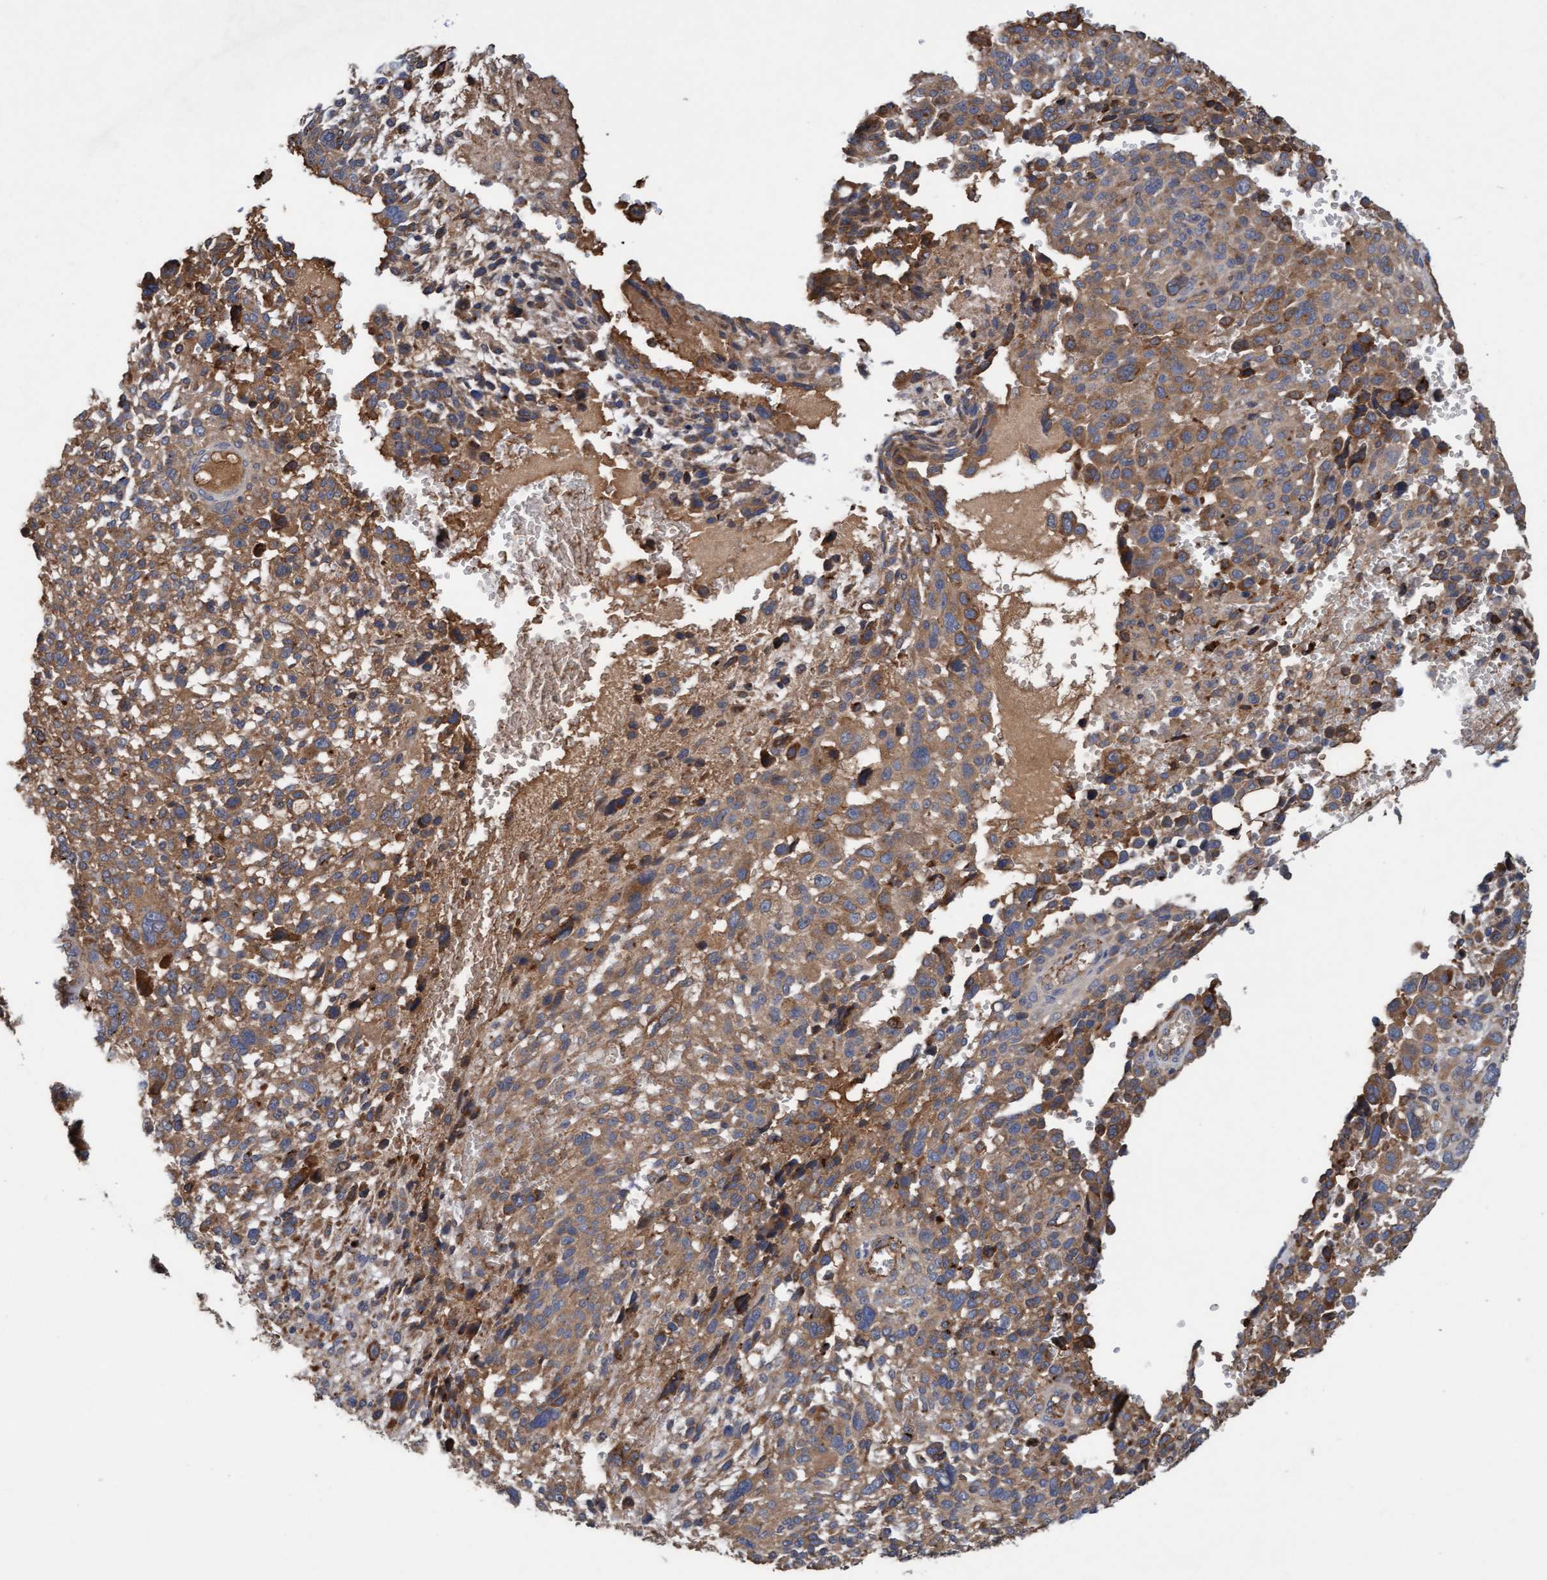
{"staining": {"intensity": "moderate", "quantity": ">75%", "location": "cytoplasmic/membranous"}, "tissue": "melanoma", "cell_type": "Tumor cells", "image_type": "cancer", "snomed": [{"axis": "morphology", "description": "Malignant melanoma, NOS"}, {"axis": "topography", "description": "Skin"}], "caption": "Immunohistochemistry of human melanoma demonstrates medium levels of moderate cytoplasmic/membranous positivity in about >75% of tumor cells.", "gene": "DDHD2", "patient": {"sex": "female", "age": 55}}